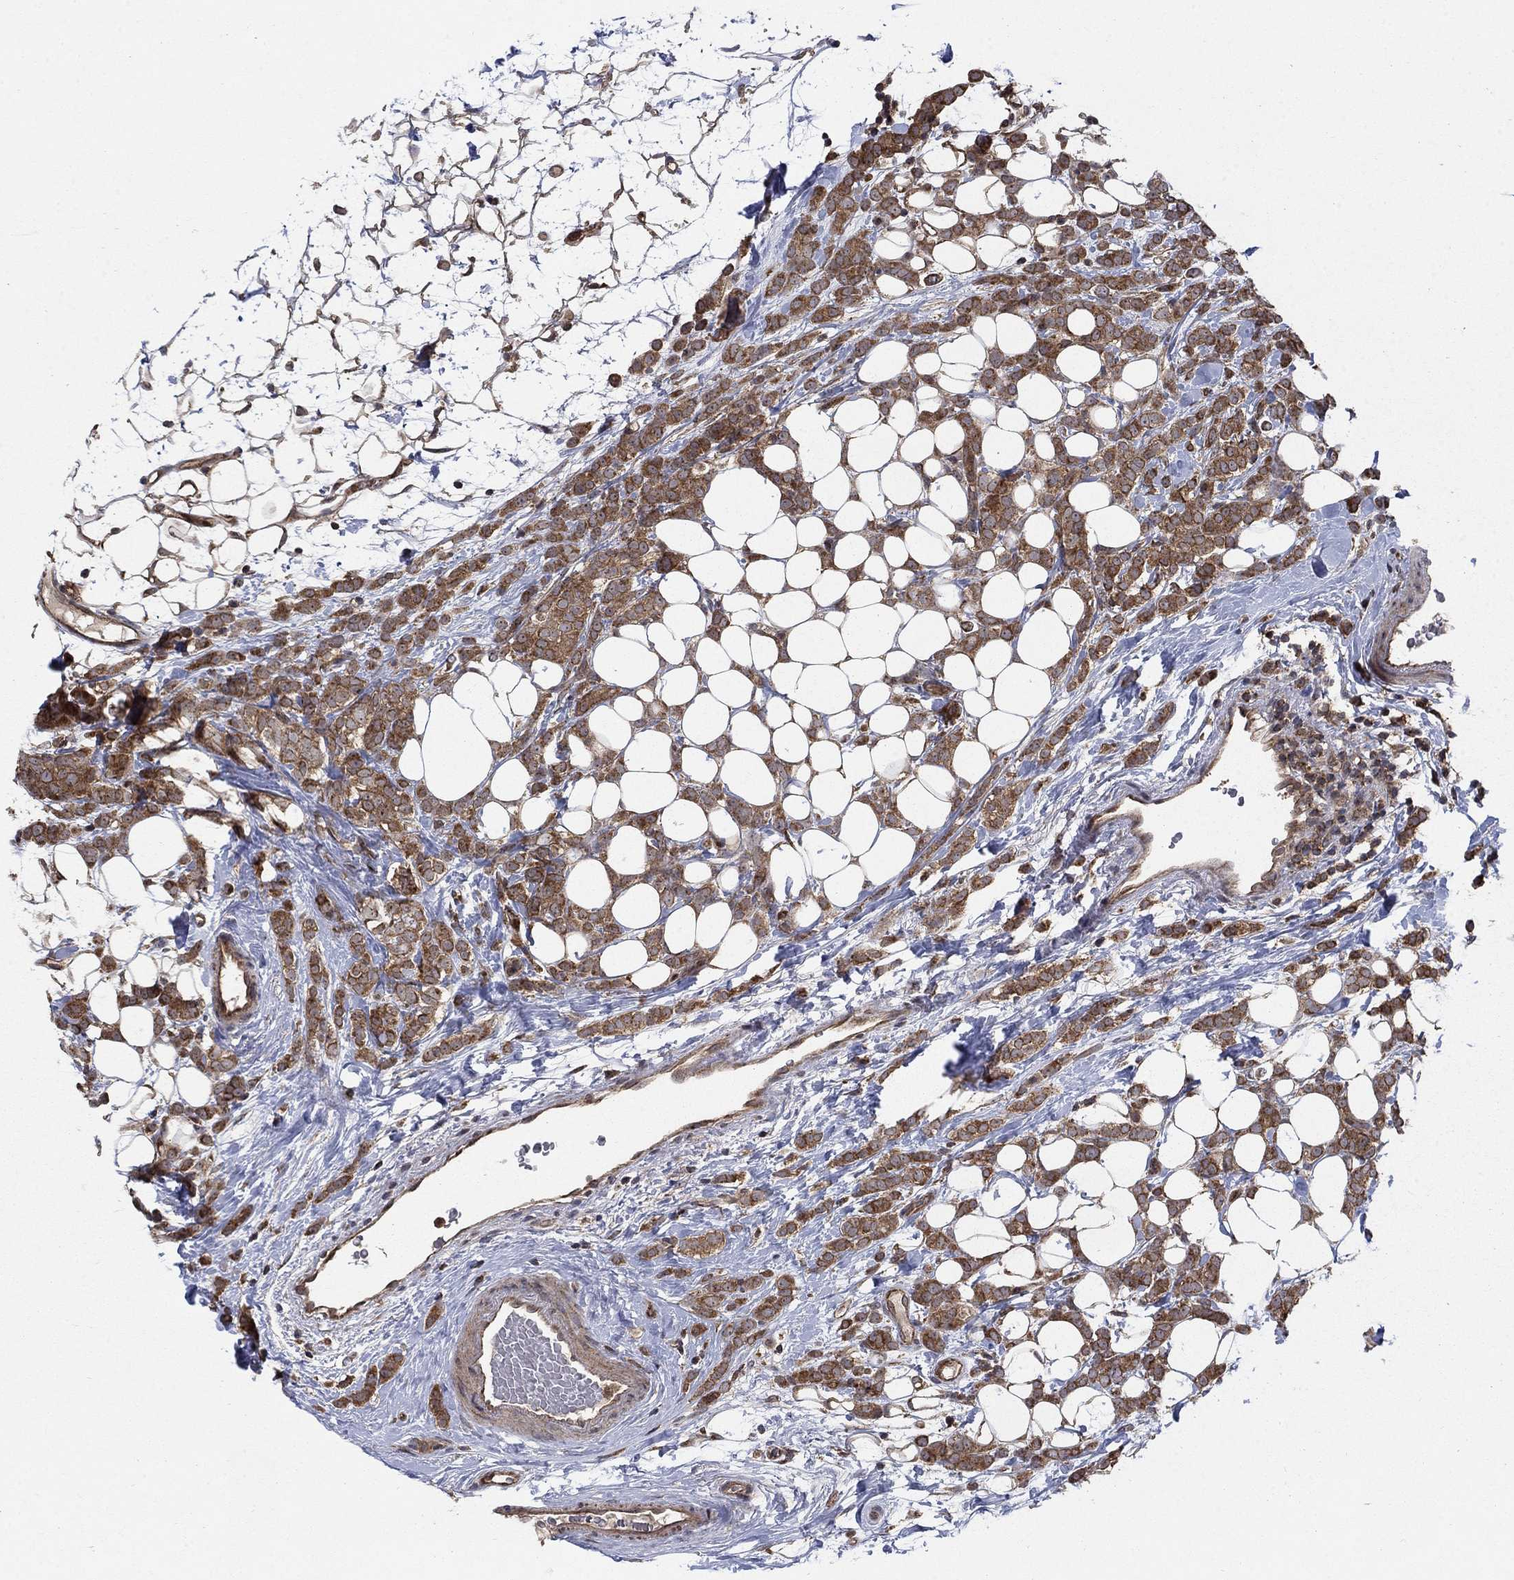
{"staining": {"intensity": "moderate", "quantity": ">75%", "location": "cytoplasmic/membranous"}, "tissue": "breast cancer", "cell_type": "Tumor cells", "image_type": "cancer", "snomed": [{"axis": "morphology", "description": "Lobular carcinoma"}, {"axis": "topography", "description": "Breast"}], "caption": "Immunohistochemical staining of human breast cancer (lobular carcinoma) shows medium levels of moderate cytoplasmic/membranous expression in approximately >75% of tumor cells.", "gene": "IFI35", "patient": {"sex": "female", "age": 49}}